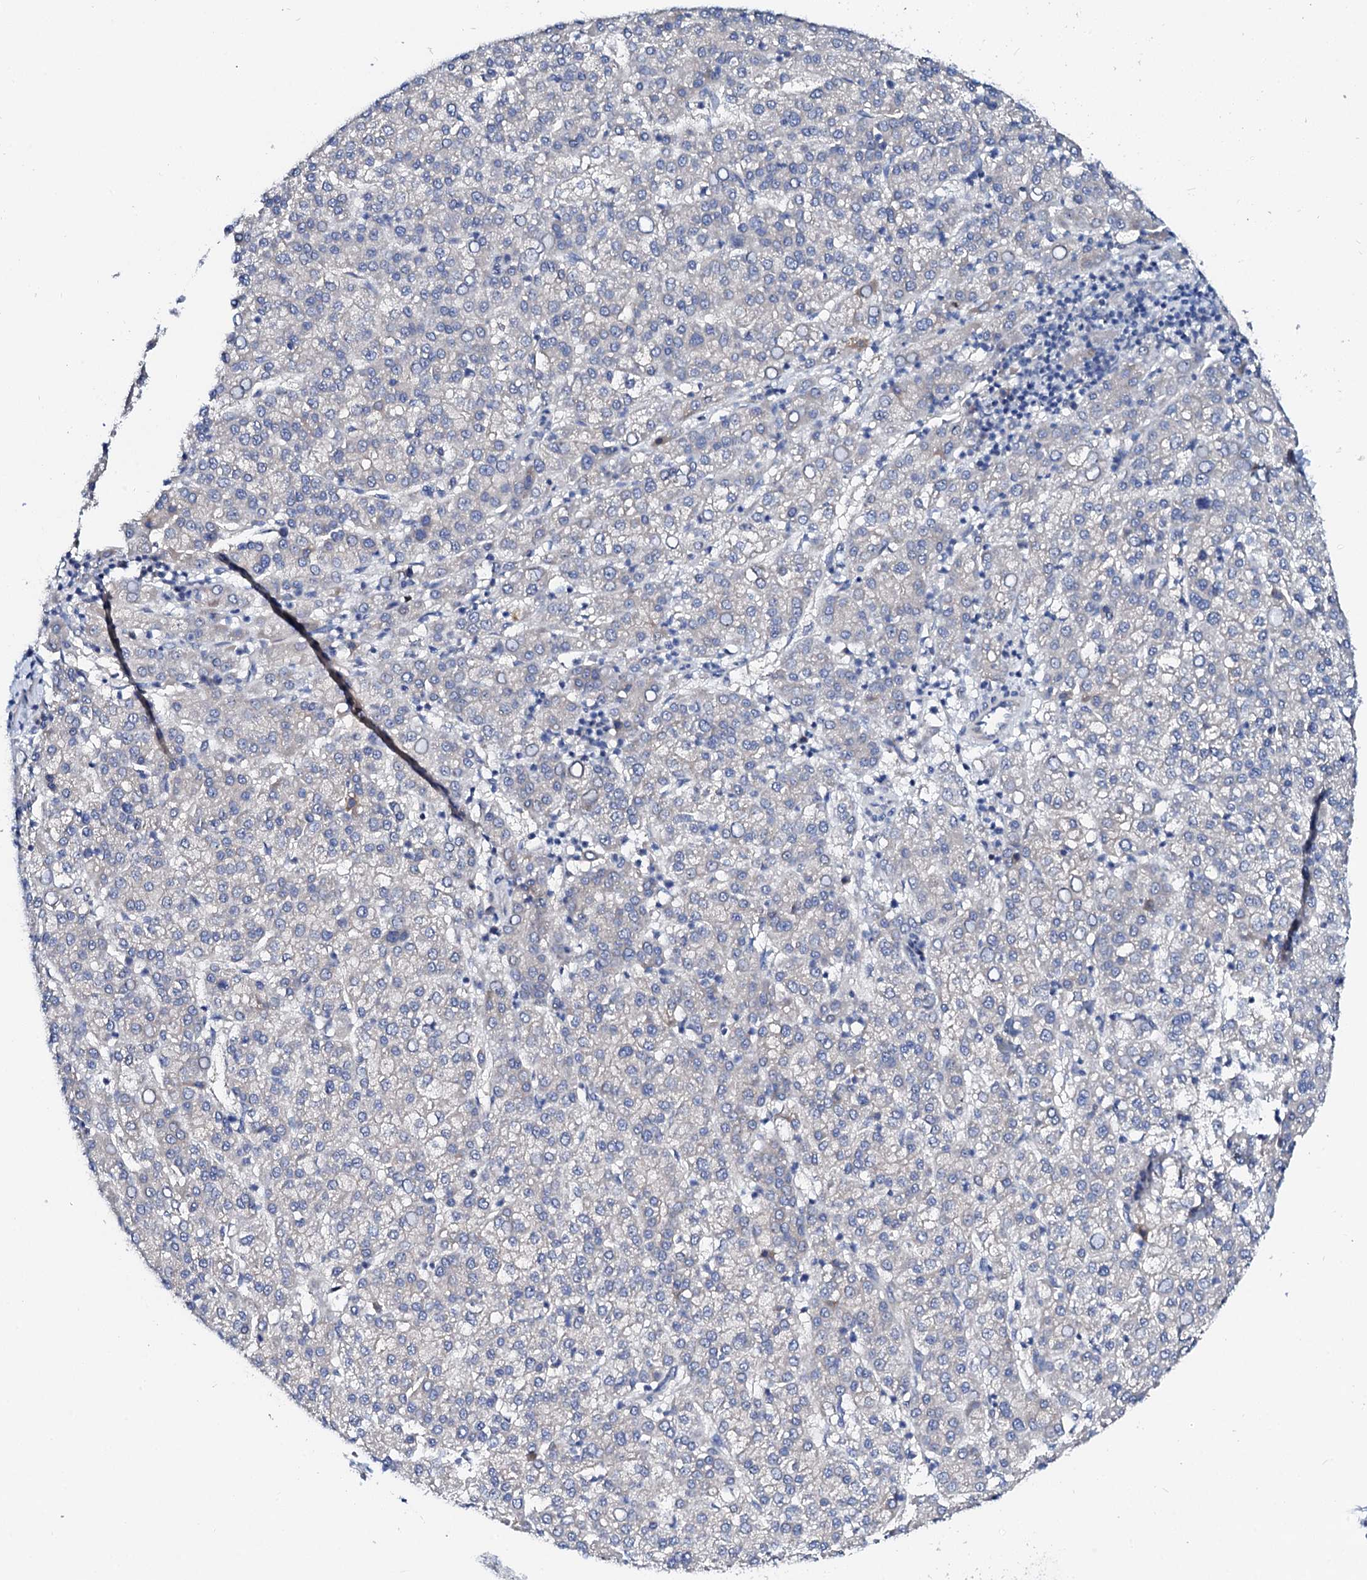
{"staining": {"intensity": "negative", "quantity": "none", "location": "none"}, "tissue": "liver cancer", "cell_type": "Tumor cells", "image_type": "cancer", "snomed": [{"axis": "morphology", "description": "Carcinoma, Hepatocellular, NOS"}, {"axis": "topography", "description": "Liver"}], "caption": "This micrograph is of liver cancer (hepatocellular carcinoma) stained with IHC to label a protein in brown with the nuclei are counter-stained blue. There is no expression in tumor cells. (DAB immunohistochemistry with hematoxylin counter stain).", "gene": "BTBD16", "patient": {"sex": "female", "age": 58}}